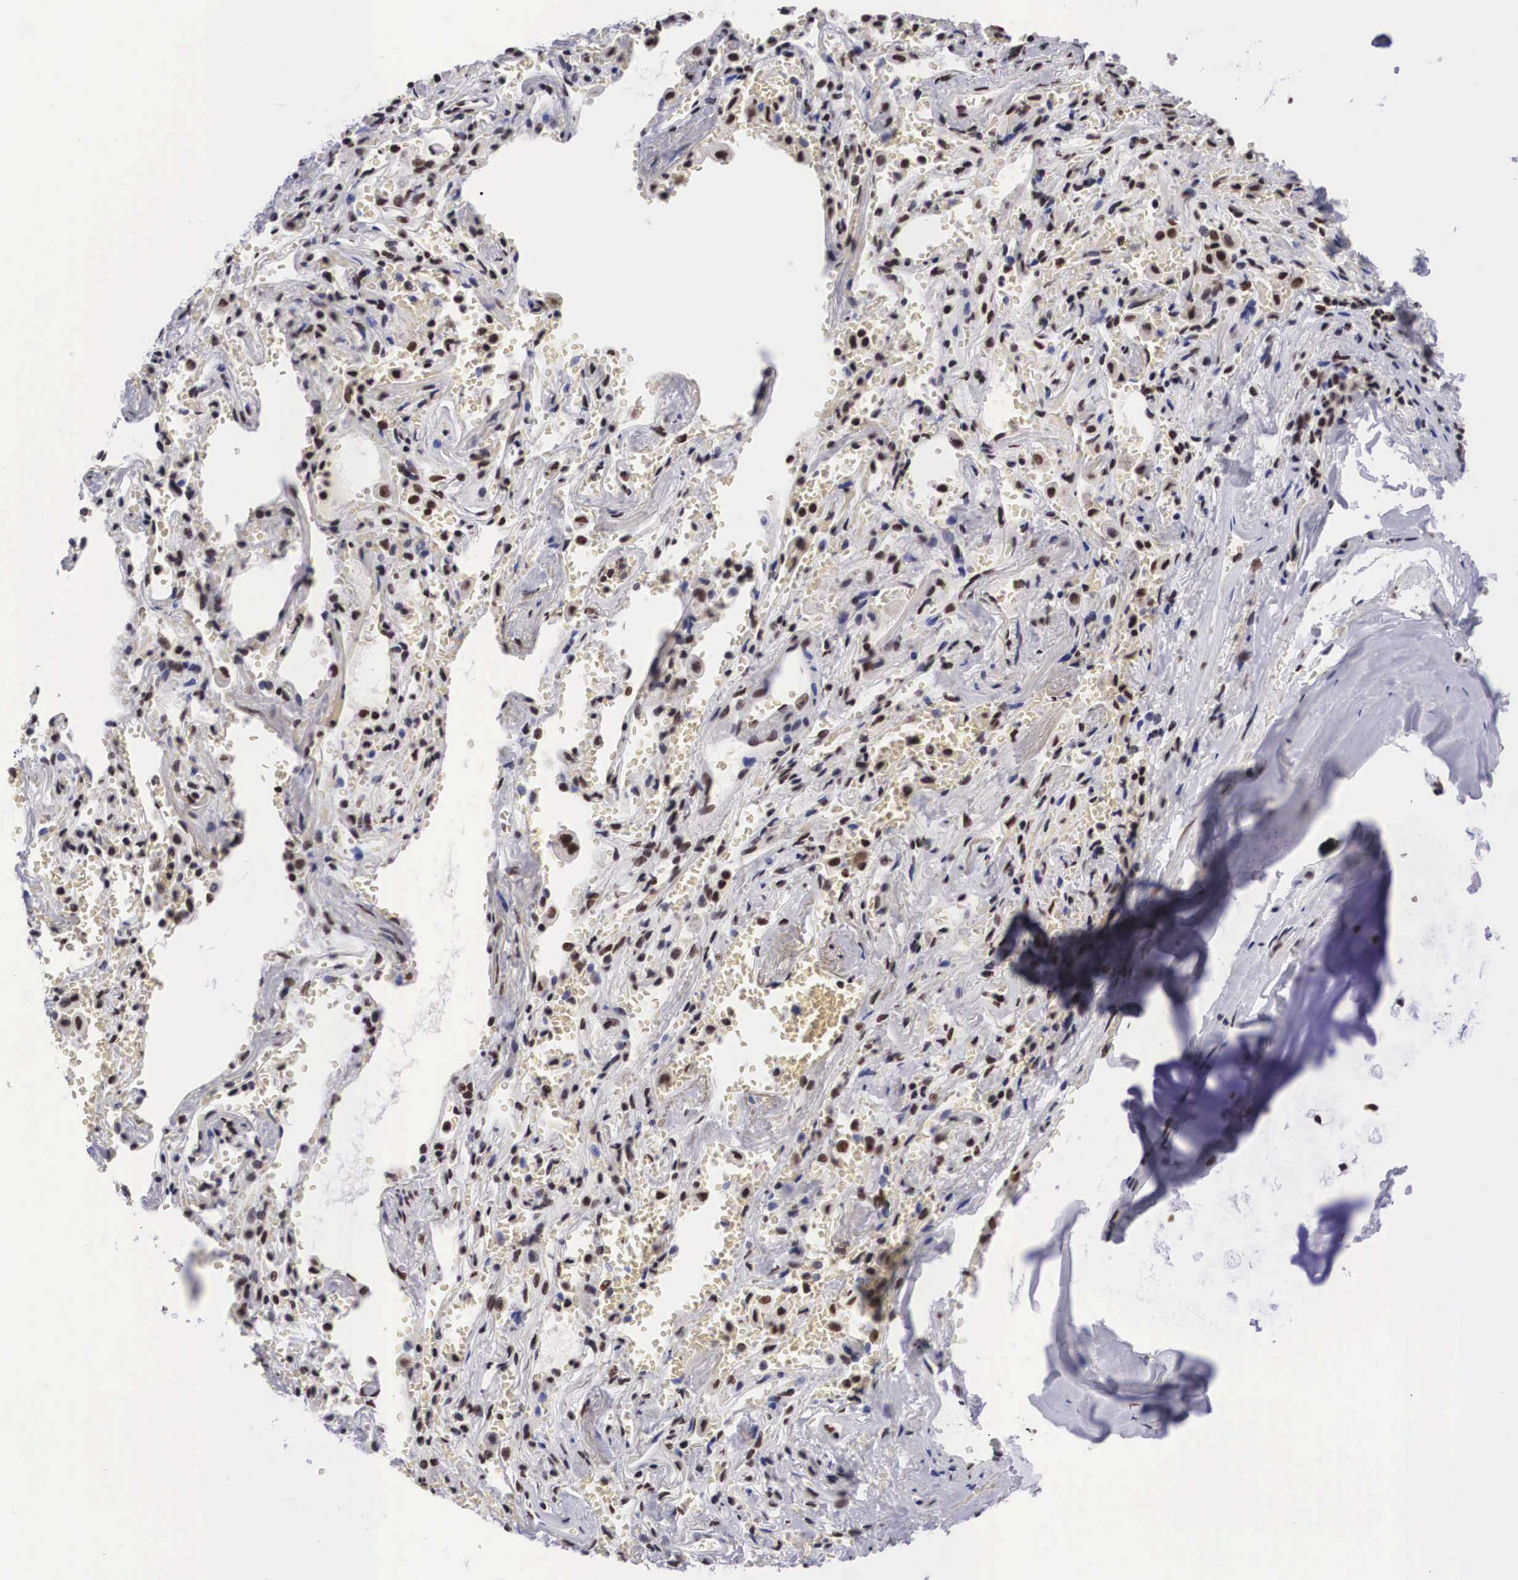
{"staining": {"intensity": "moderate", "quantity": ">75%", "location": "nuclear"}, "tissue": "adipose tissue", "cell_type": "Adipocytes", "image_type": "normal", "snomed": [{"axis": "morphology", "description": "Normal tissue, NOS"}, {"axis": "topography", "description": "Cartilage tissue"}, {"axis": "topography", "description": "Lung"}], "caption": "Protein expression analysis of normal adipose tissue reveals moderate nuclear expression in about >75% of adipocytes.", "gene": "SF3A1", "patient": {"sex": "male", "age": 65}}